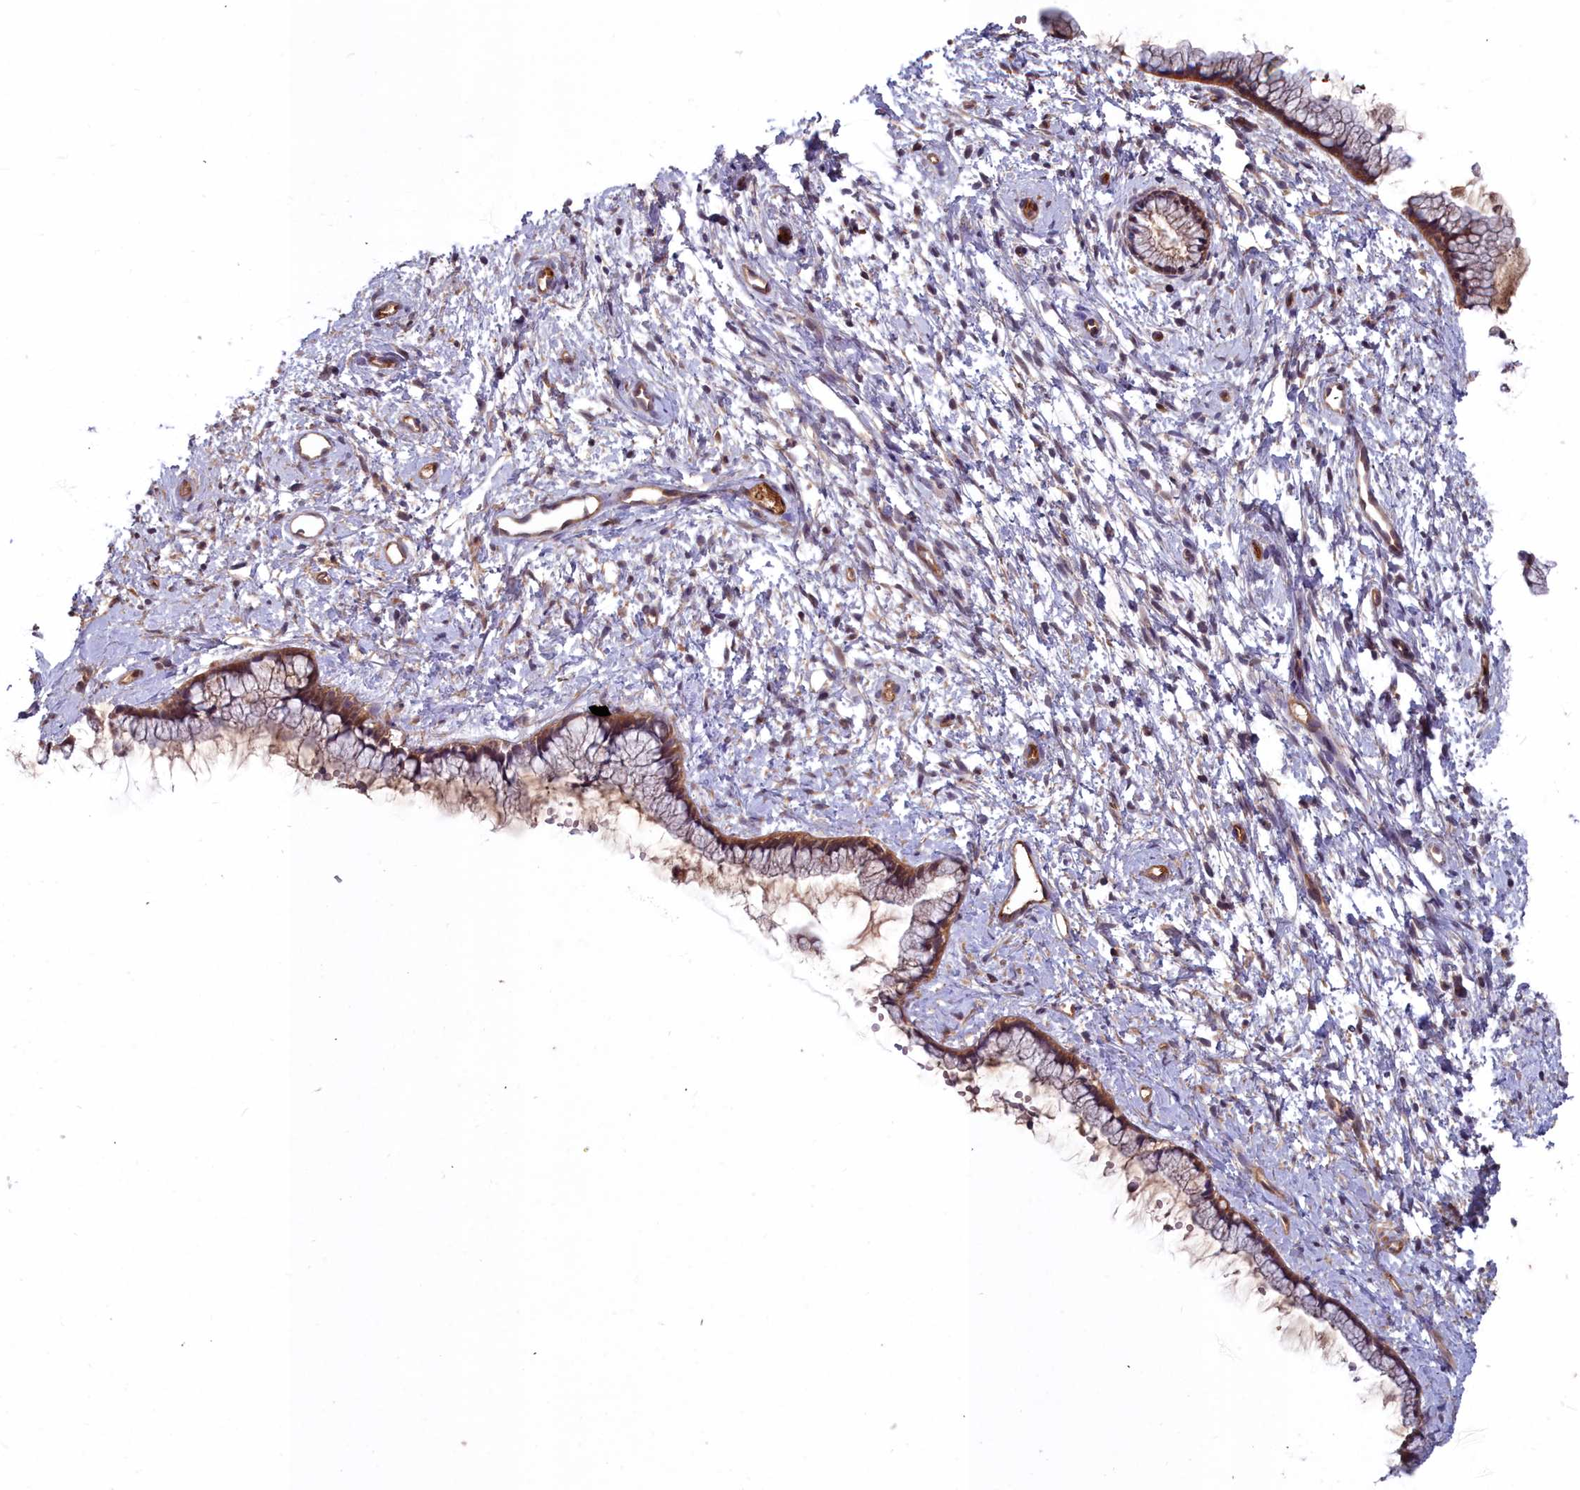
{"staining": {"intensity": "moderate", "quantity": ">75%", "location": "cytoplasmic/membranous"}, "tissue": "cervix", "cell_type": "Glandular cells", "image_type": "normal", "snomed": [{"axis": "morphology", "description": "Normal tissue, NOS"}, {"axis": "topography", "description": "Cervix"}], "caption": "Immunohistochemistry of normal cervix displays medium levels of moderate cytoplasmic/membranous positivity in about >75% of glandular cells.", "gene": "GFRA2", "patient": {"sex": "female", "age": 57}}